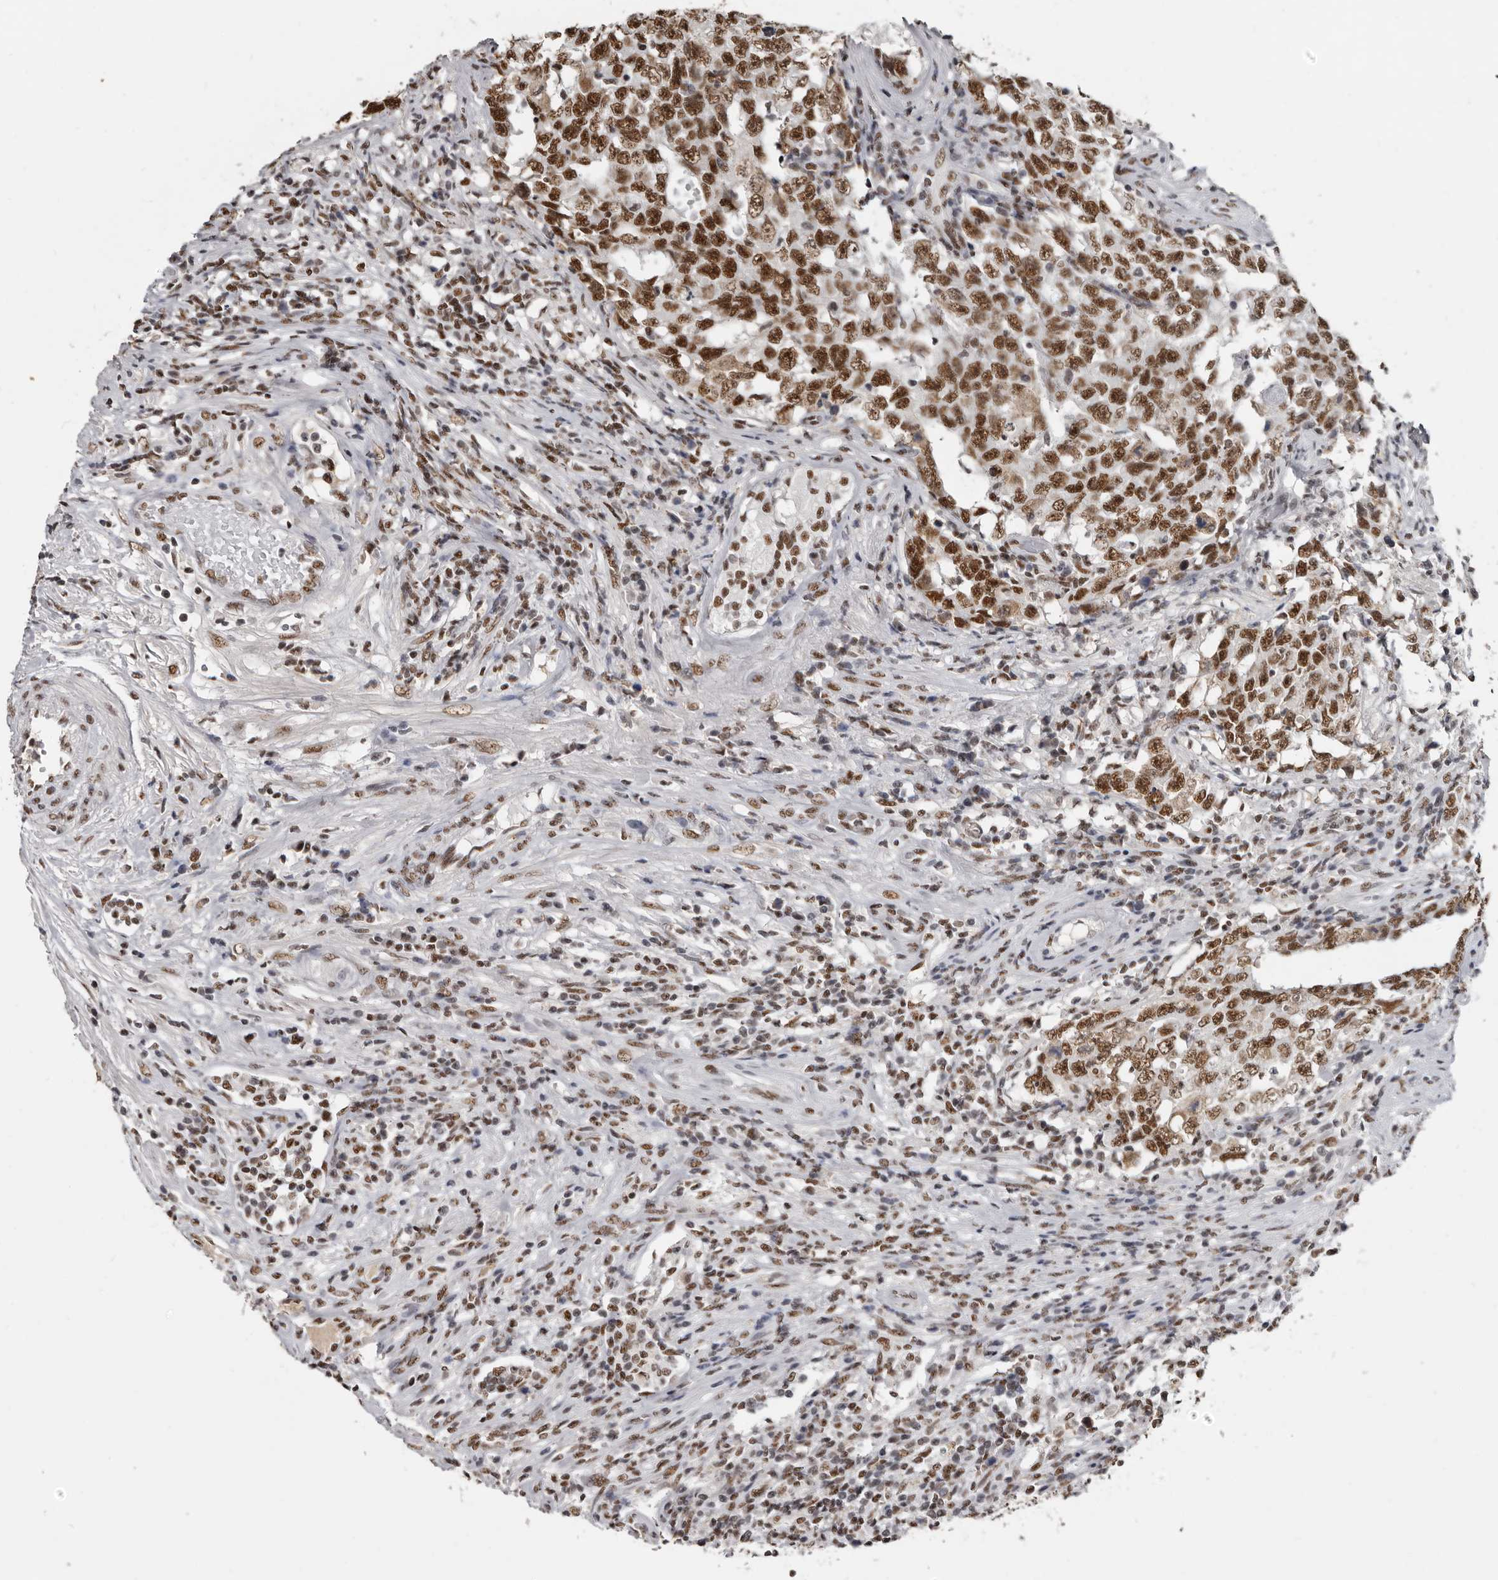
{"staining": {"intensity": "moderate", "quantity": ">75%", "location": "nuclear"}, "tissue": "testis cancer", "cell_type": "Tumor cells", "image_type": "cancer", "snomed": [{"axis": "morphology", "description": "Carcinoma, Embryonal, NOS"}, {"axis": "topography", "description": "Testis"}], "caption": "Brown immunohistochemical staining in human embryonal carcinoma (testis) reveals moderate nuclear positivity in approximately >75% of tumor cells.", "gene": "SCAF4", "patient": {"sex": "male", "age": 26}}